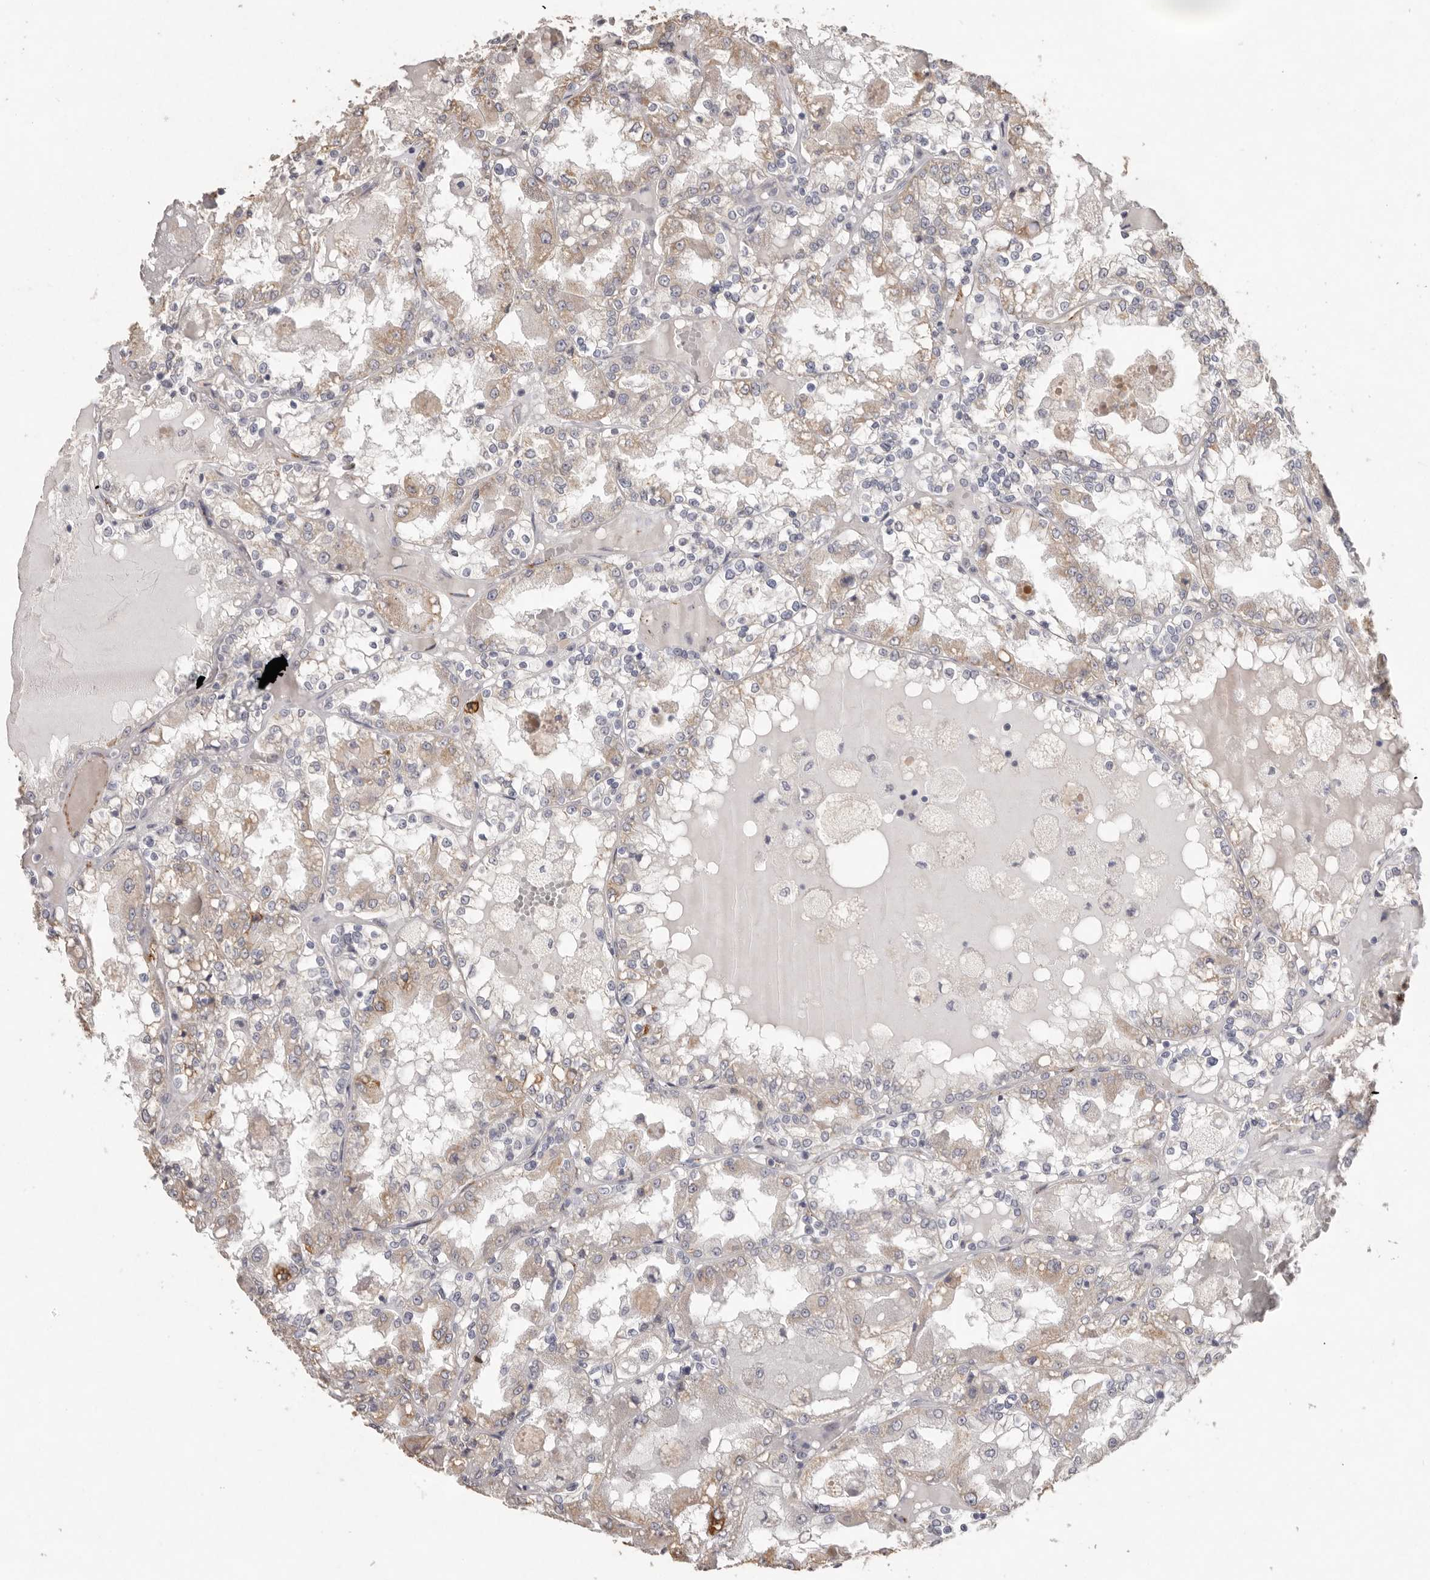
{"staining": {"intensity": "weak", "quantity": ">75%", "location": "cytoplasmic/membranous"}, "tissue": "renal cancer", "cell_type": "Tumor cells", "image_type": "cancer", "snomed": [{"axis": "morphology", "description": "Adenocarcinoma, NOS"}, {"axis": "topography", "description": "Kidney"}], "caption": "This is an image of immunohistochemistry (IHC) staining of adenocarcinoma (renal), which shows weak staining in the cytoplasmic/membranous of tumor cells.", "gene": "ZYG11B", "patient": {"sex": "female", "age": 56}}